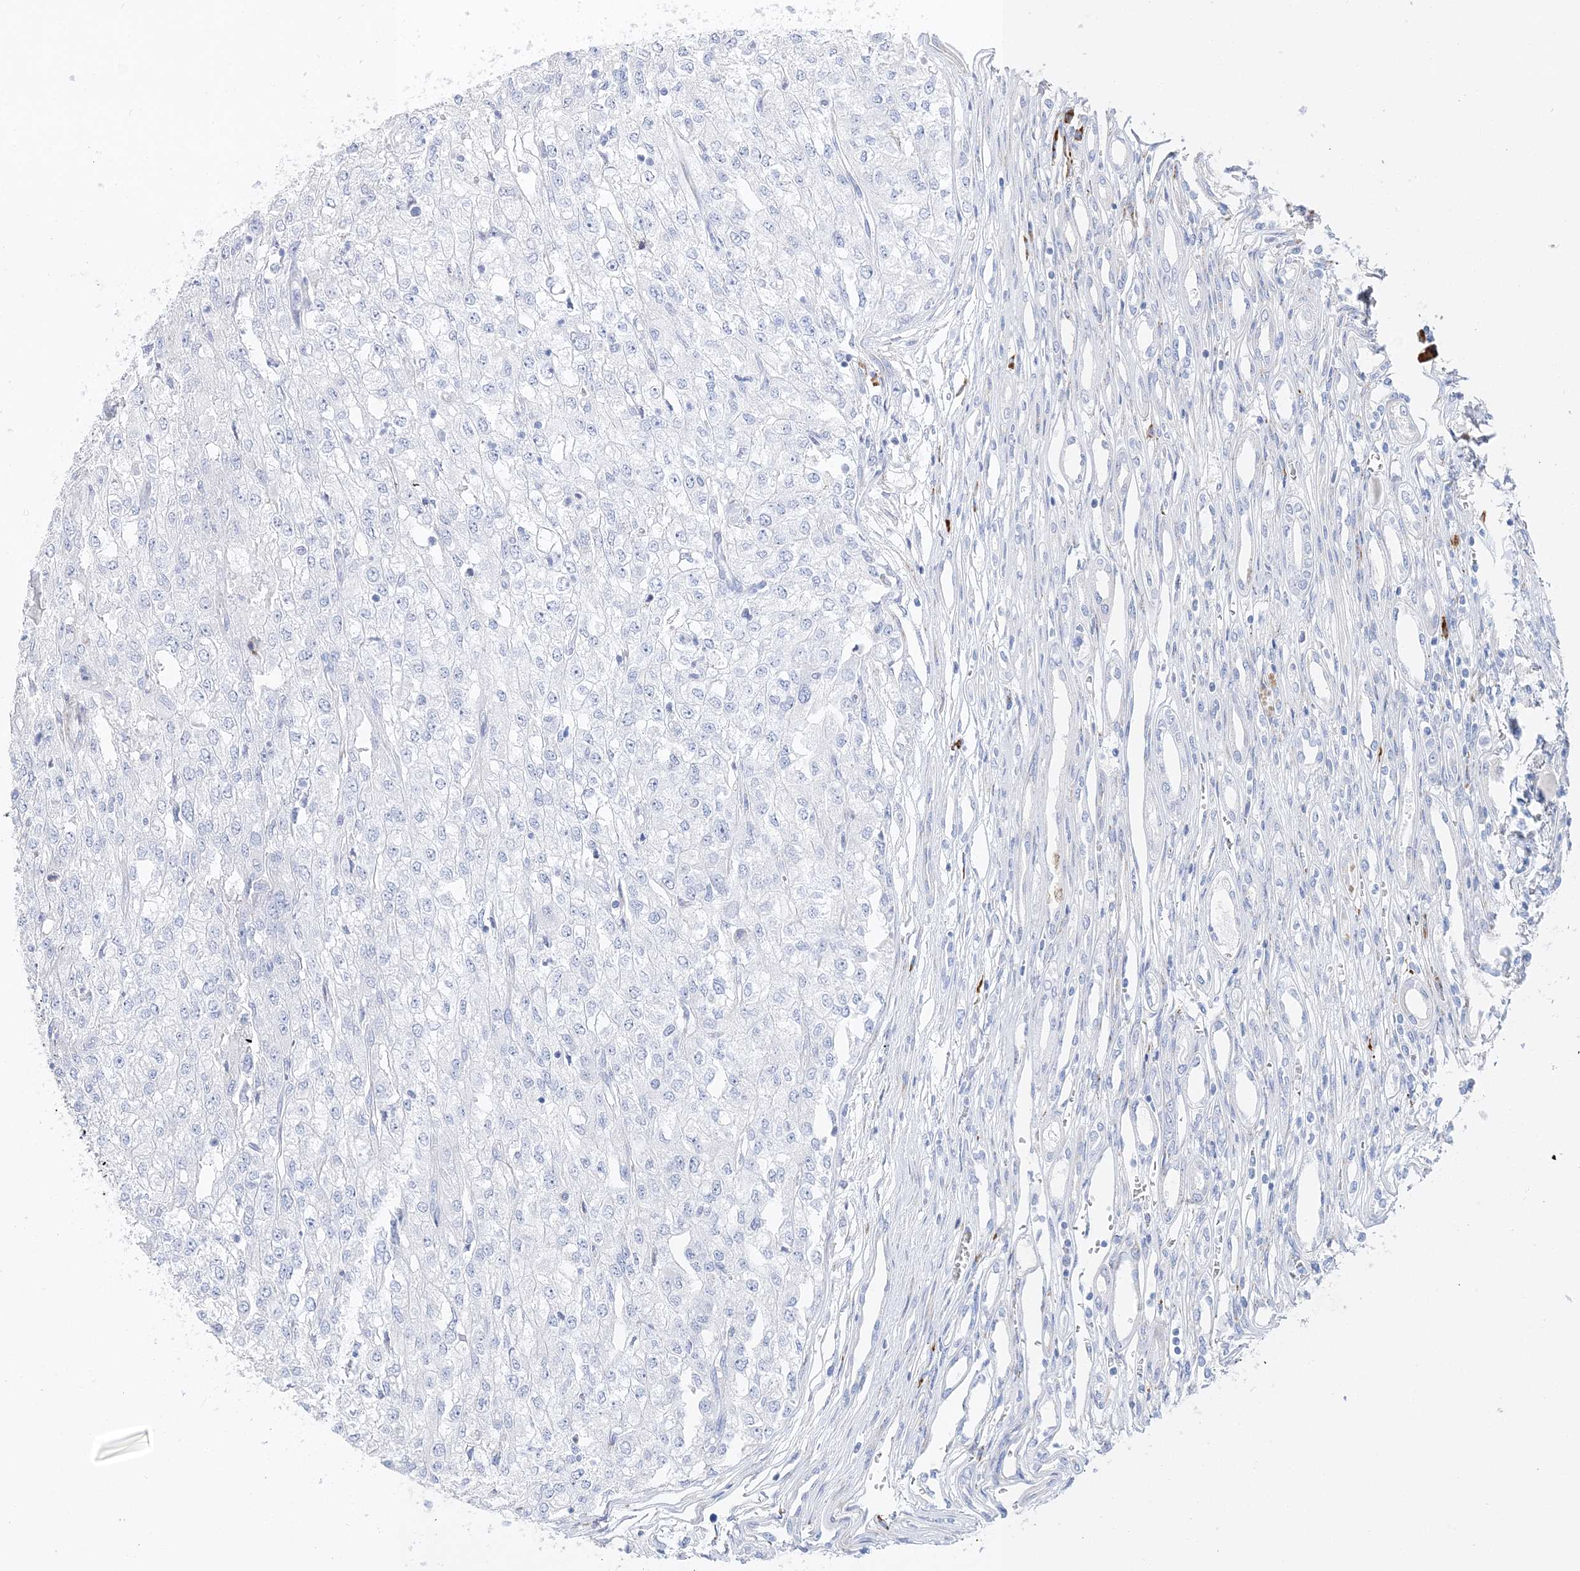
{"staining": {"intensity": "negative", "quantity": "none", "location": "none"}, "tissue": "renal cancer", "cell_type": "Tumor cells", "image_type": "cancer", "snomed": [{"axis": "morphology", "description": "Adenocarcinoma, NOS"}, {"axis": "topography", "description": "Kidney"}], "caption": "Renal cancer was stained to show a protein in brown. There is no significant expression in tumor cells. Brightfield microscopy of immunohistochemistry stained with DAB (3,3'-diaminobenzidine) (brown) and hematoxylin (blue), captured at high magnification.", "gene": "TSPYL6", "patient": {"sex": "female", "age": 54}}